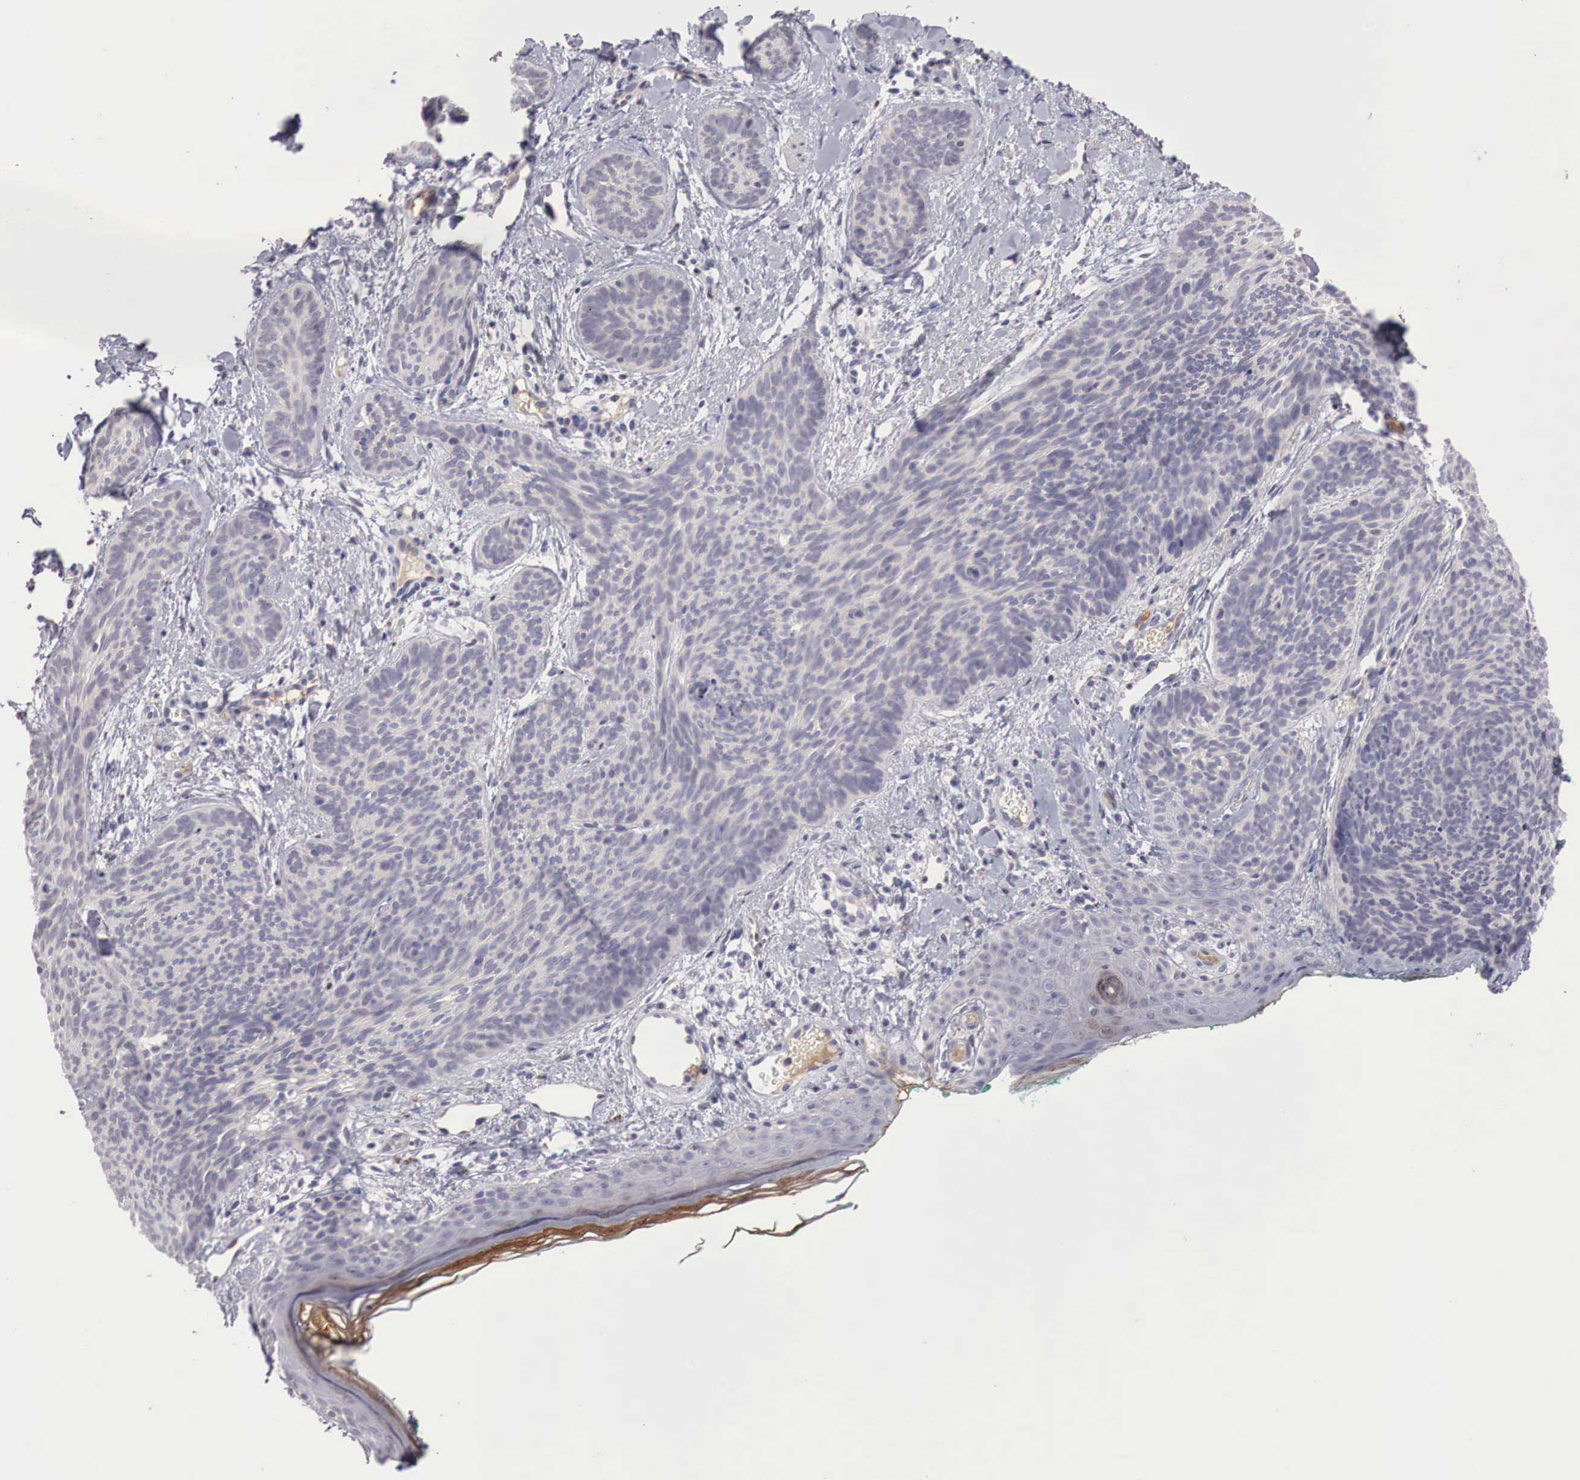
{"staining": {"intensity": "negative", "quantity": "none", "location": "none"}, "tissue": "skin cancer", "cell_type": "Tumor cells", "image_type": "cancer", "snomed": [{"axis": "morphology", "description": "Basal cell carcinoma"}, {"axis": "topography", "description": "Skin"}], "caption": "There is no significant expression in tumor cells of skin cancer.", "gene": "GATA1", "patient": {"sex": "female", "age": 81}}